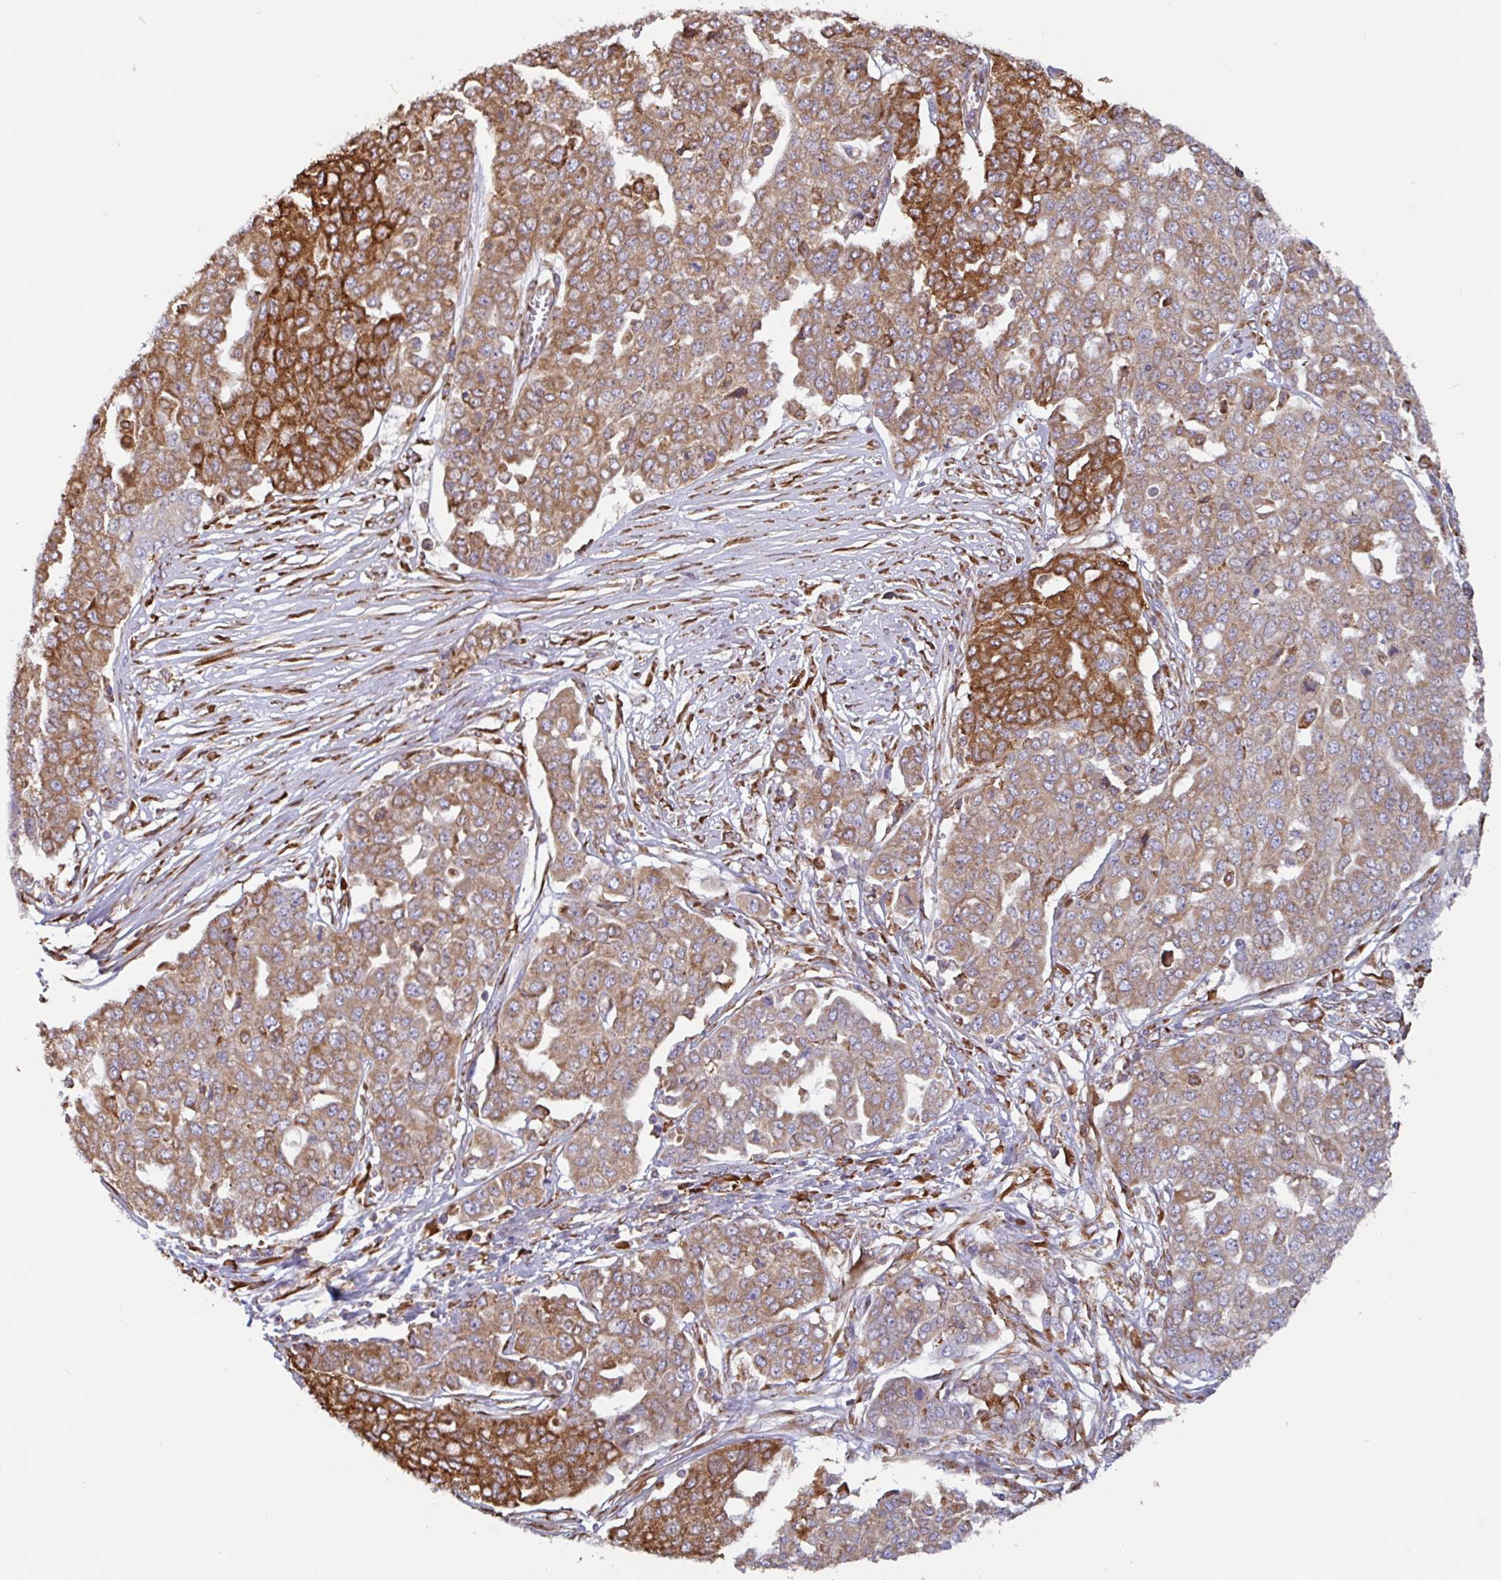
{"staining": {"intensity": "moderate", "quantity": ">75%", "location": "cytoplasmic/membranous"}, "tissue": "ovarian cancer", "cell_type": "Tumor cells", "image_type": "cancer", "snomed": [{"axis": "morphology", "description": "Cystadenocarcinoma, serous, NOS"}, {"axis": "topography", "description": "Soft tissue"}, {"axis": "topography", "description": "Ovary"}], "caption": "Moderate cytoplasmic/membranous staining is identified in about >75% of tumor cells in ovarian cancer.", "gene": "DOK4", "patient": {"sex": "female", "age": 57}}